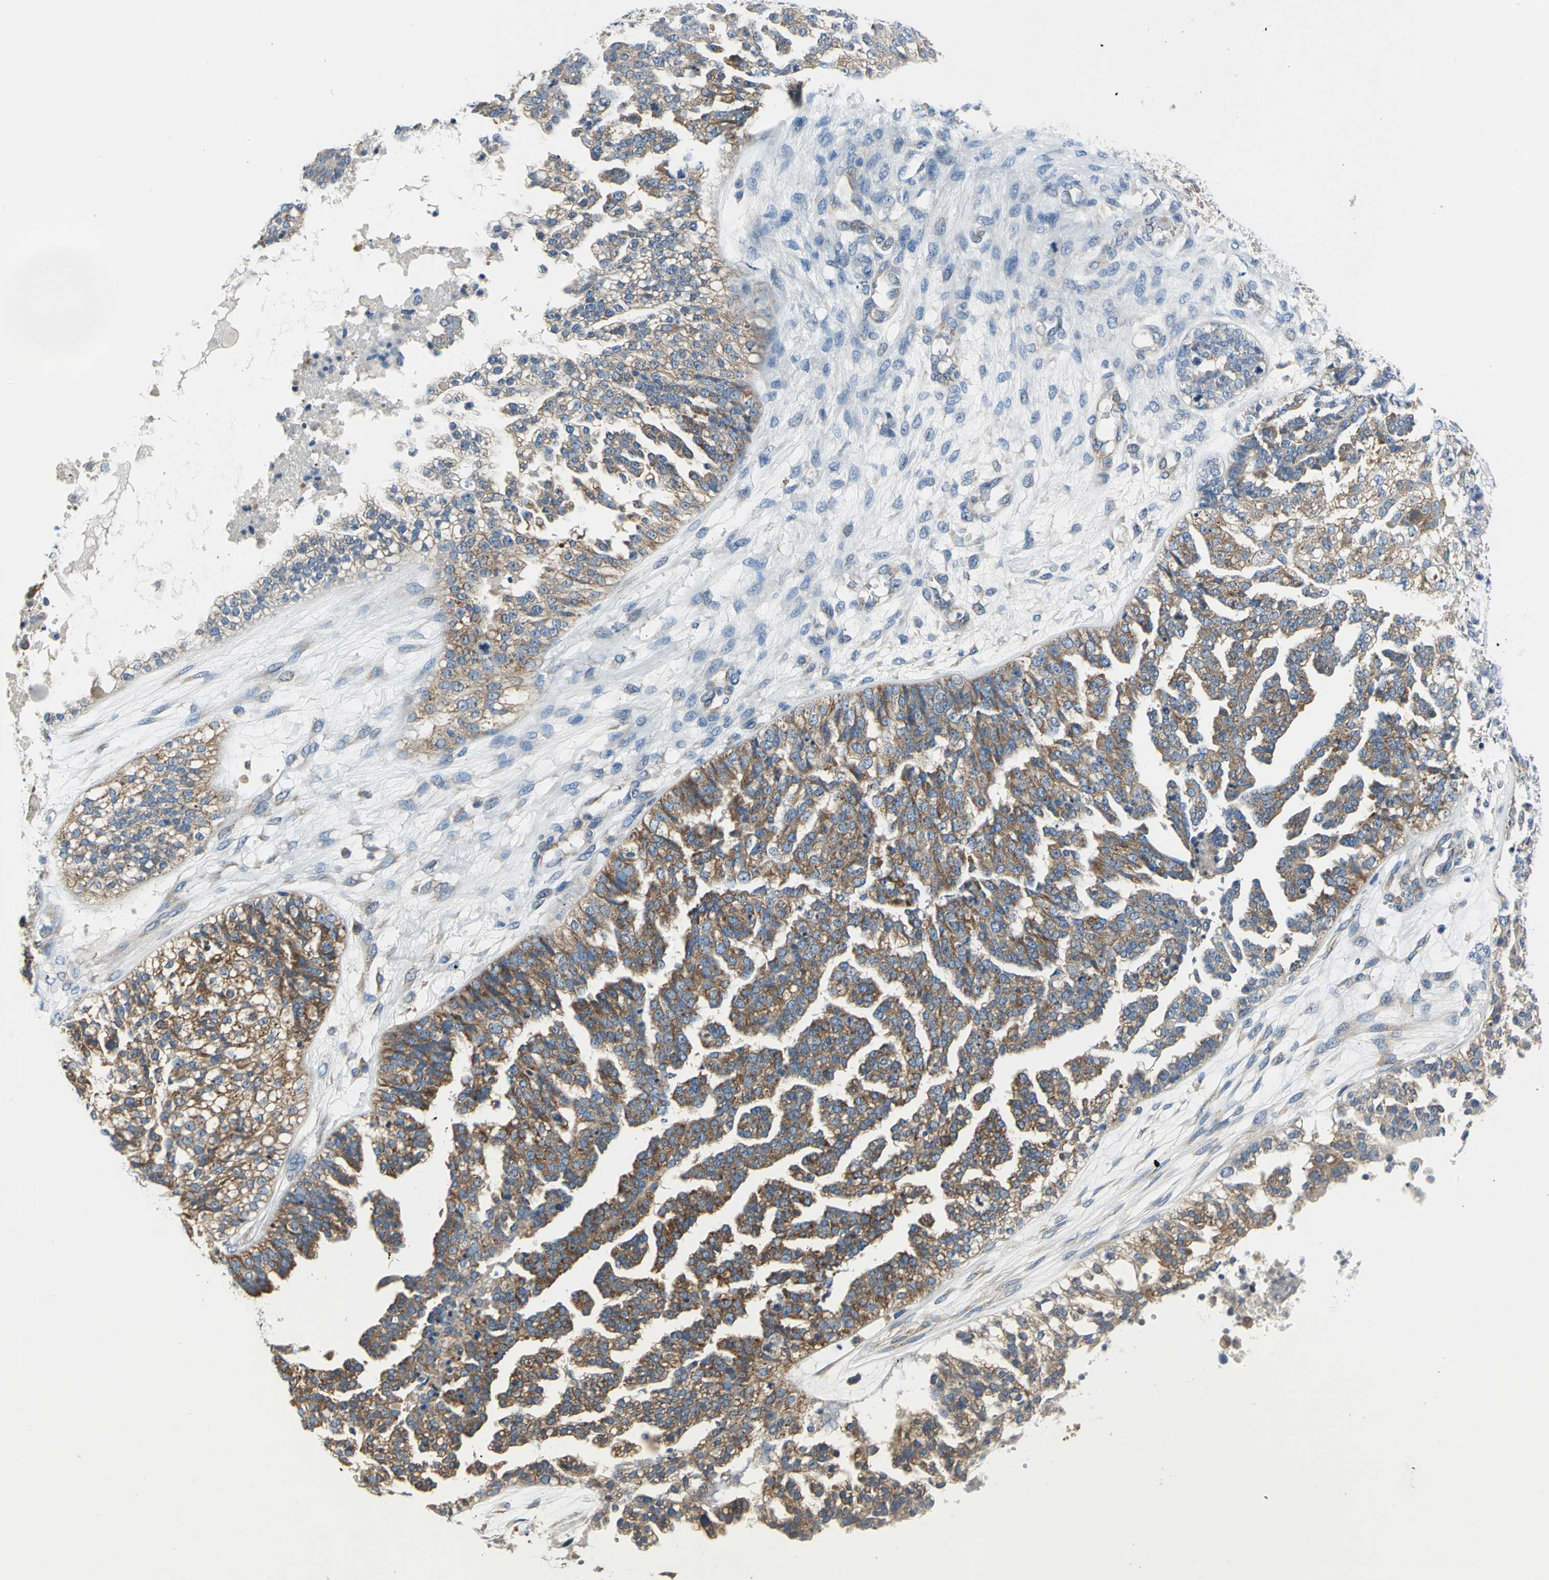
{"staining": {"intensity": "strong", "quantity": ">75%", "location": "cytoplasmic/membranous"}, "tissue": "ovarian cancer", "cell_type": "Tumor cells", "image_type": "cancer", "snomed": [{"axis": "morphology", "description": "Carcinoma, NOS"}, {"axis": "topography", "description": "Soft tissue"}, {"axis": "topography", "description": "Ovary"}], "caption": "Tumor cells display high levels of strong cytoplasmic/membranous expression in approximately >75% of cells in ovarian cancer (carcinoma). The staining was performed using DAB to visualize the protein expression in brown, while the nuclei were stained in blue with hematoxylin (Magnification: 20x).", "gene": "TRIM25", "patient": {"sex": "female", "age": 54}}